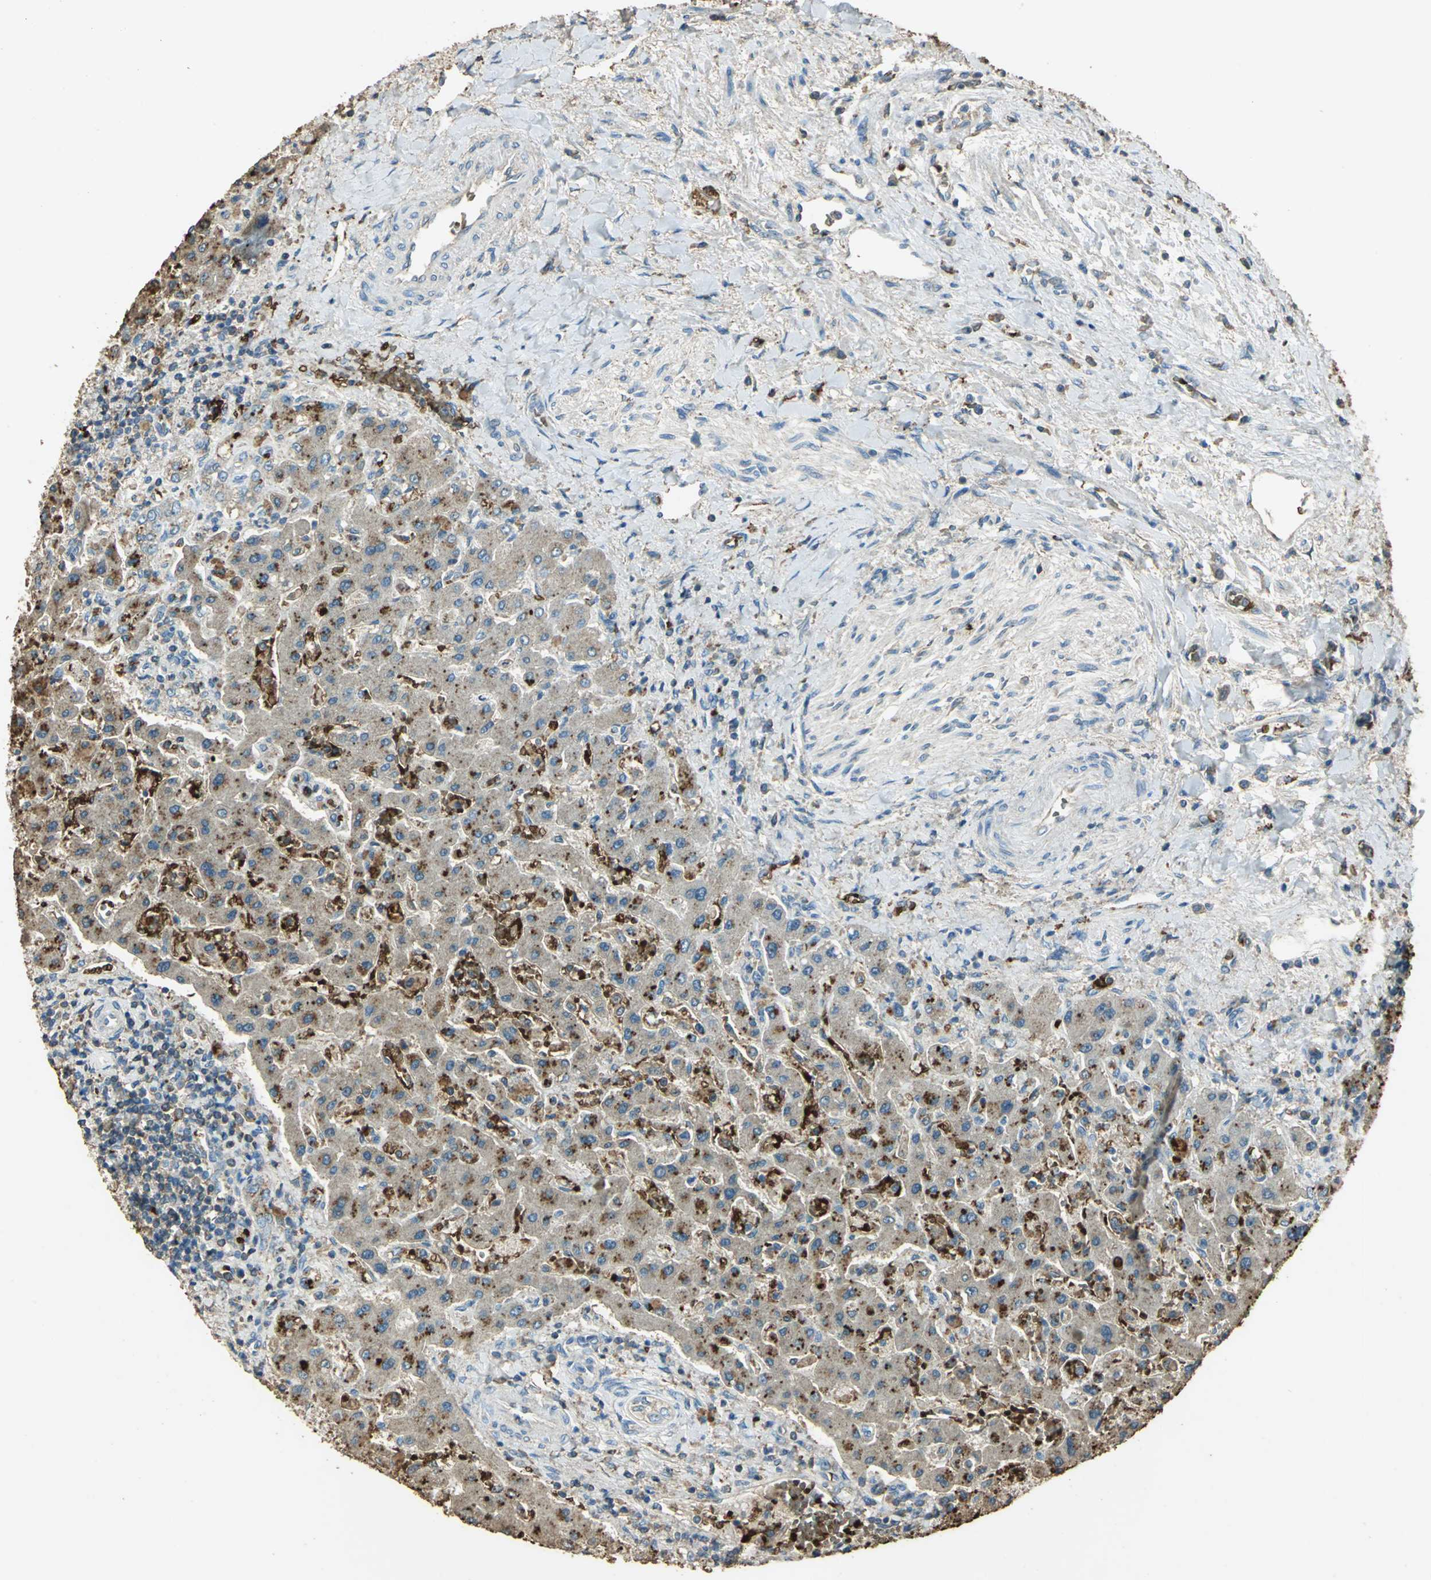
{"staining": {"intensity": "moderate", "quantity": "25%-75%", "location": "cytoplasmic/membranous"}, "tissue": "liver cancer", "cell_type": "Tumor cells", "image_type": "cancer", "snomed": [{"axis": "morphology", "description": "Cholangiocarcinoma"}, {"axis": "topography", "description": "Liver"}], "caption": "Moderate cytoplasmic/membranous positivity for a protein is identified in about 25%-75% of tumor cells of liver cancer using immunohistochemistry (IHC).", "gene": "TRAPPC2", "patient": {"sex": "male", "age": 50}}